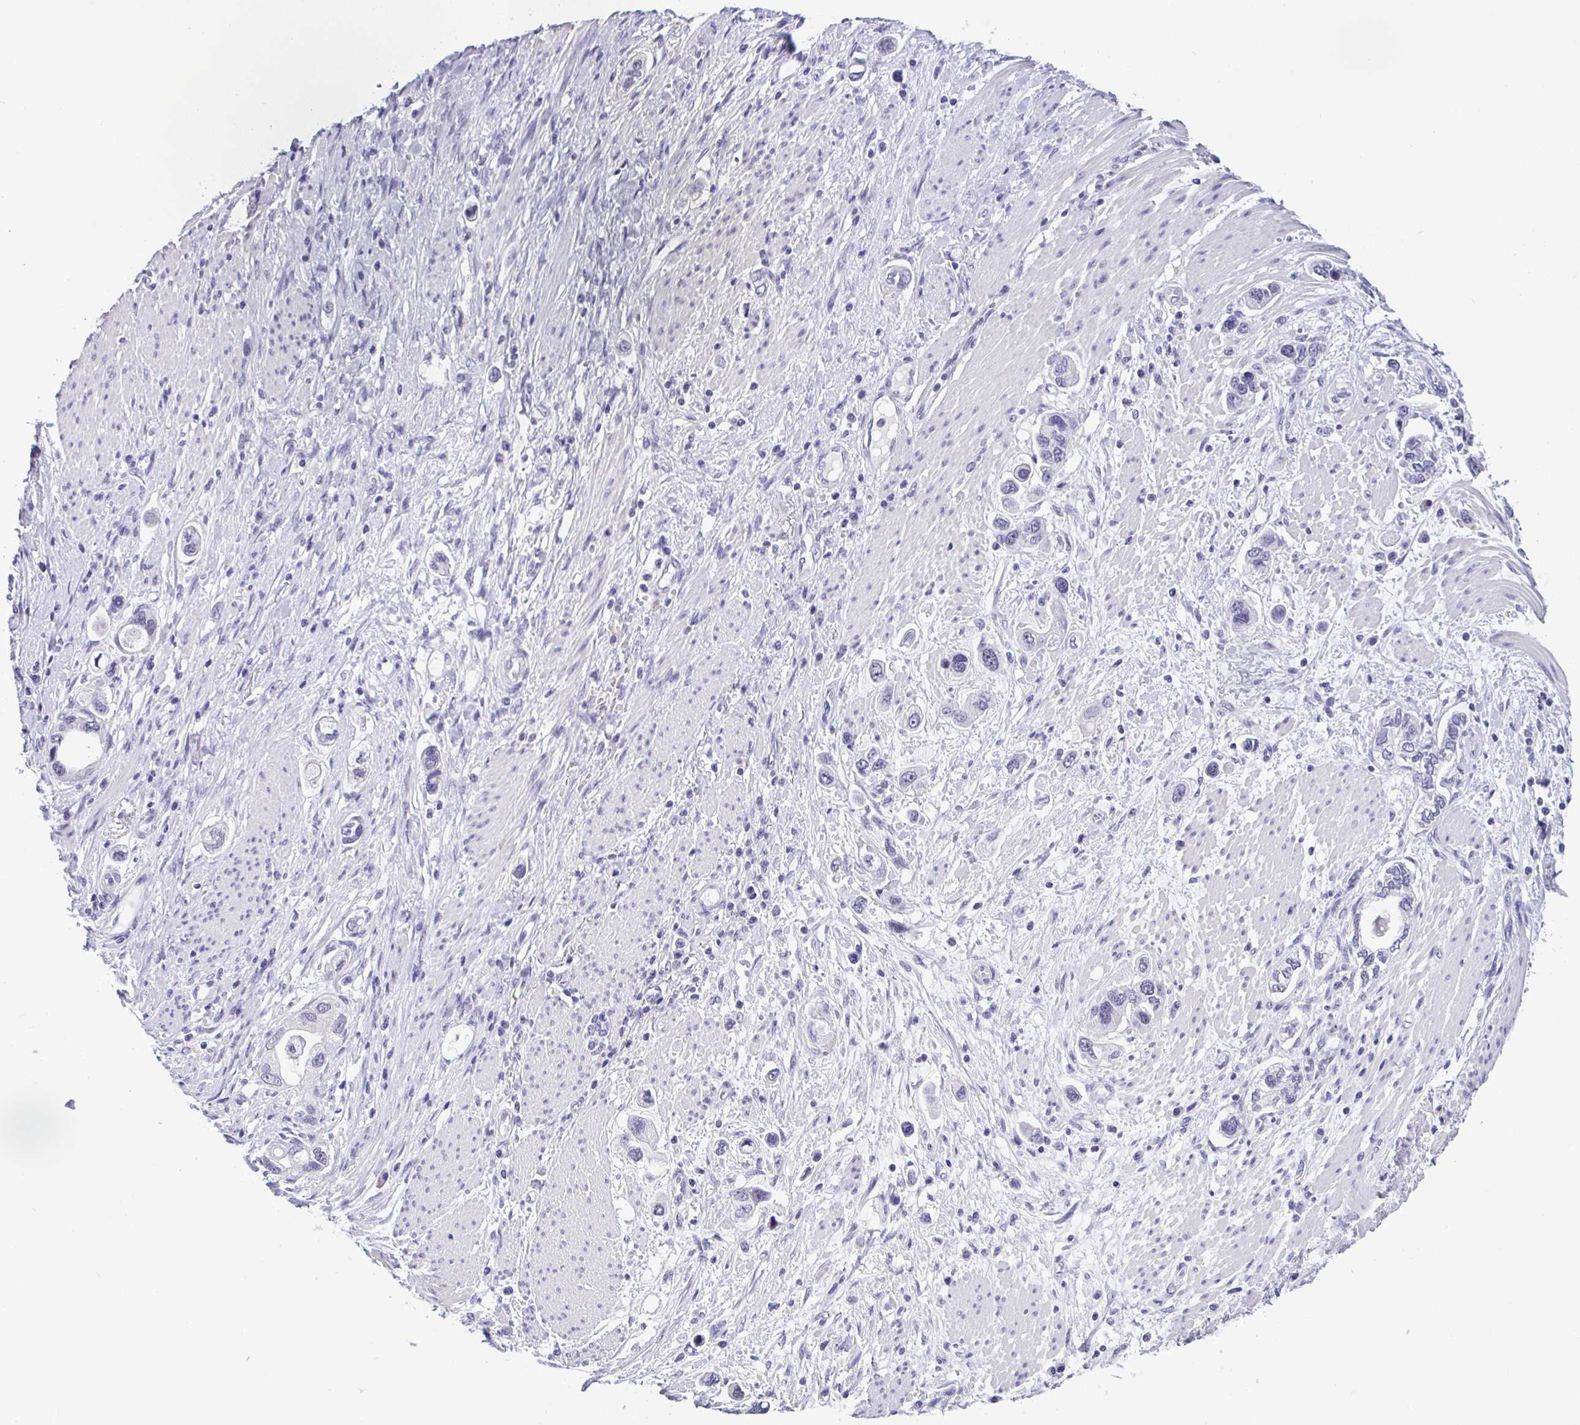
{"staining": {"intensity": "negative", "quantity": "none", "location": "none"}, "tissue": "stomach cancer", "cell_type": "Tumor cells", "image_type": "cancer", "snomed": [{"axis": "morphology", "description": "Adenocarcinoma, NOS"}, {"axis": "topography", "description": "Stomach, lower"}], "caption": "DAB (3,3'-diaminobenzidine) immunohistochemical staining of stomach cancer (adenocarcinoma) shows no significant staining in tumor cells.", "gene": "YBX2", "patient": {"sex": "female", "age": 93}}